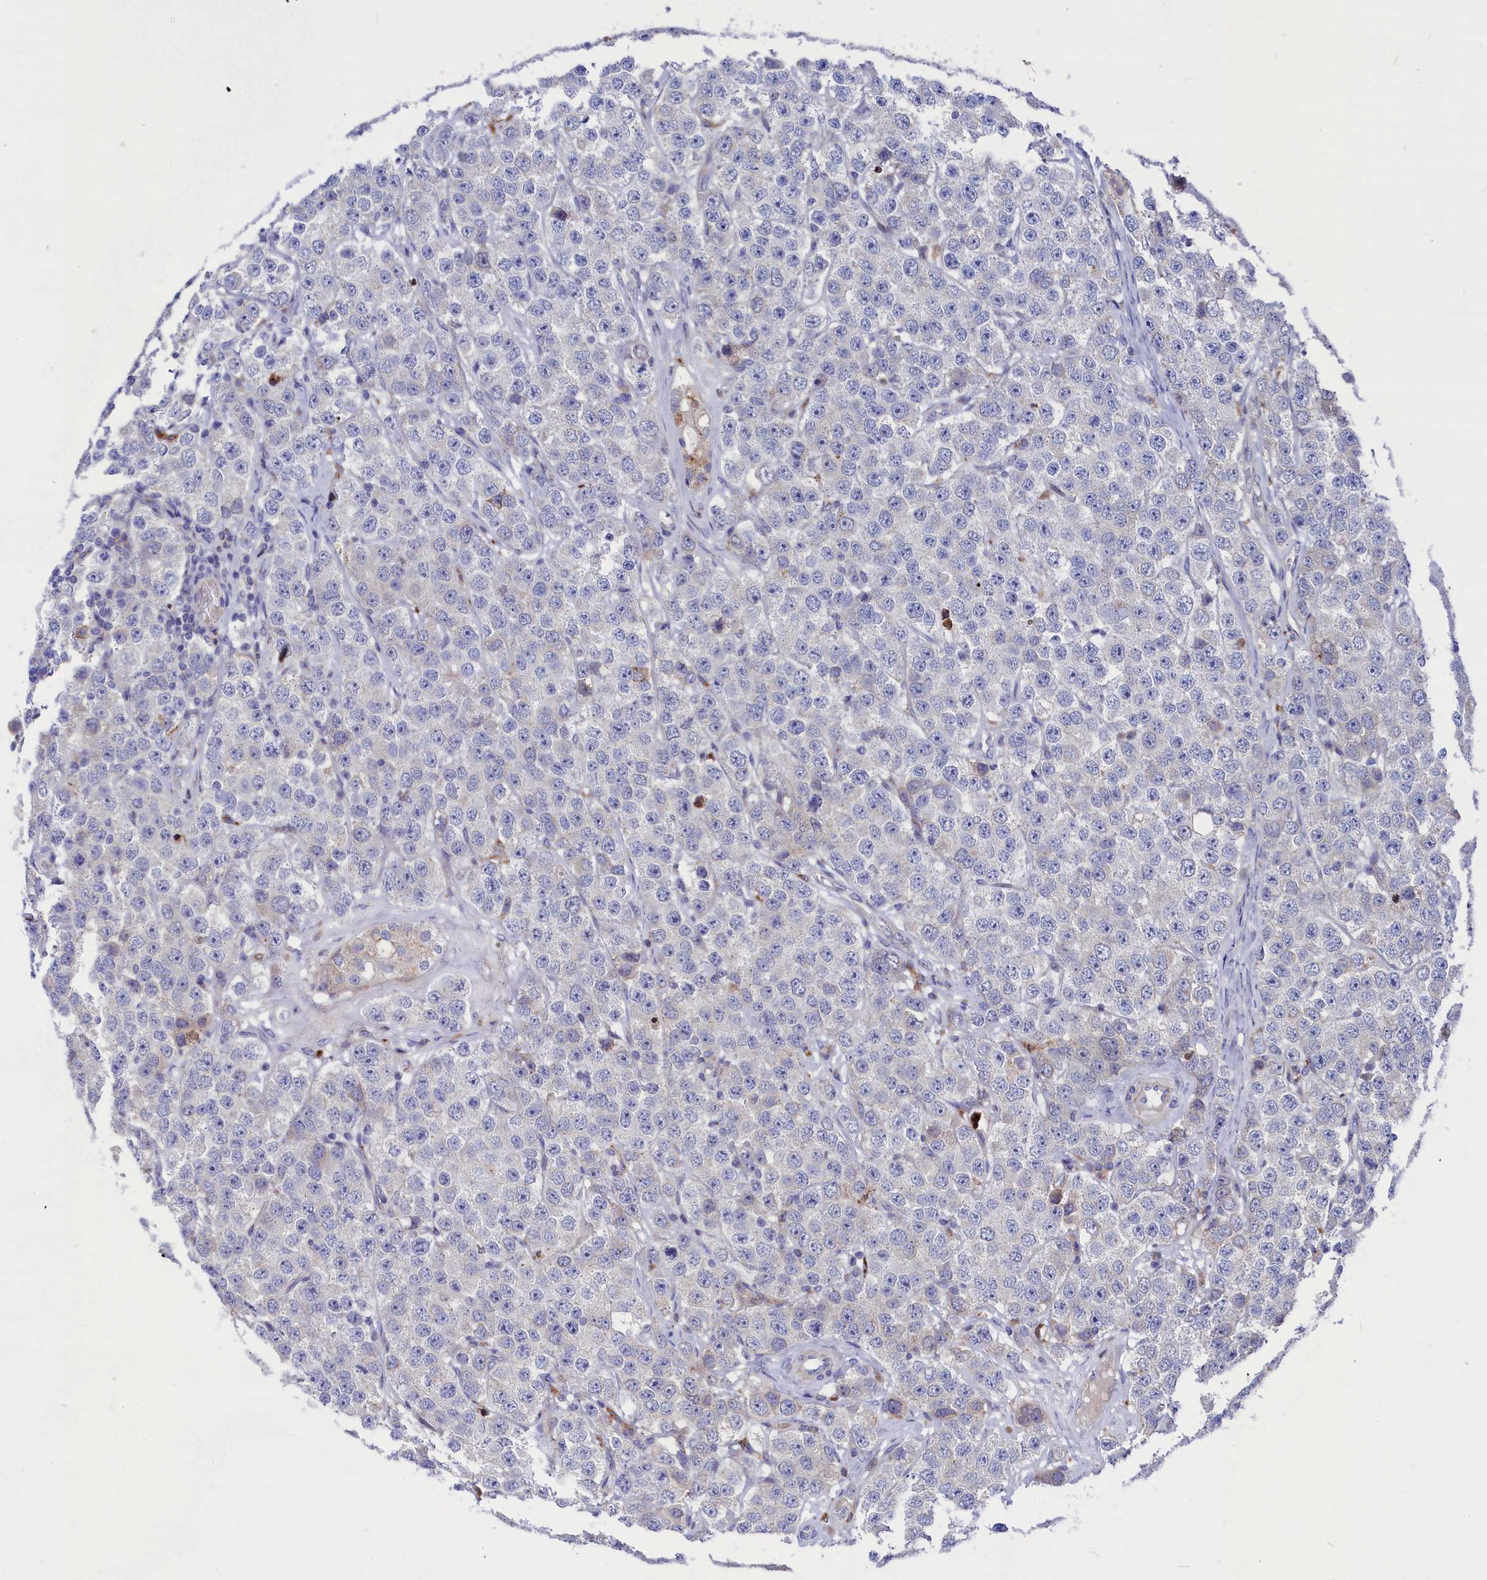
{"staining": {"intensity": "negative", "quantity": "none", "location": "none"}, "tissue": "testis cancer", "cell_type": "Tumor cells", "image_type": "cancer", "snomed": [{"axis": "morphology", "description": "Seminoma, NOS"}, {"axis": "topography", "description": "Testis"}], "caption": "DAB (3,3'-diaminobenzidine) immunohistochemical staining of human testis seminoma reveals no significant positivity in tumor cells. The staining is performed using DAB (3,3'-diaminobenzidine) brown chromogen with nuclei counter-stained in using hematoxylin.", "gene": "NUDT7", "patient": {"sex": "male", "age": 28}}